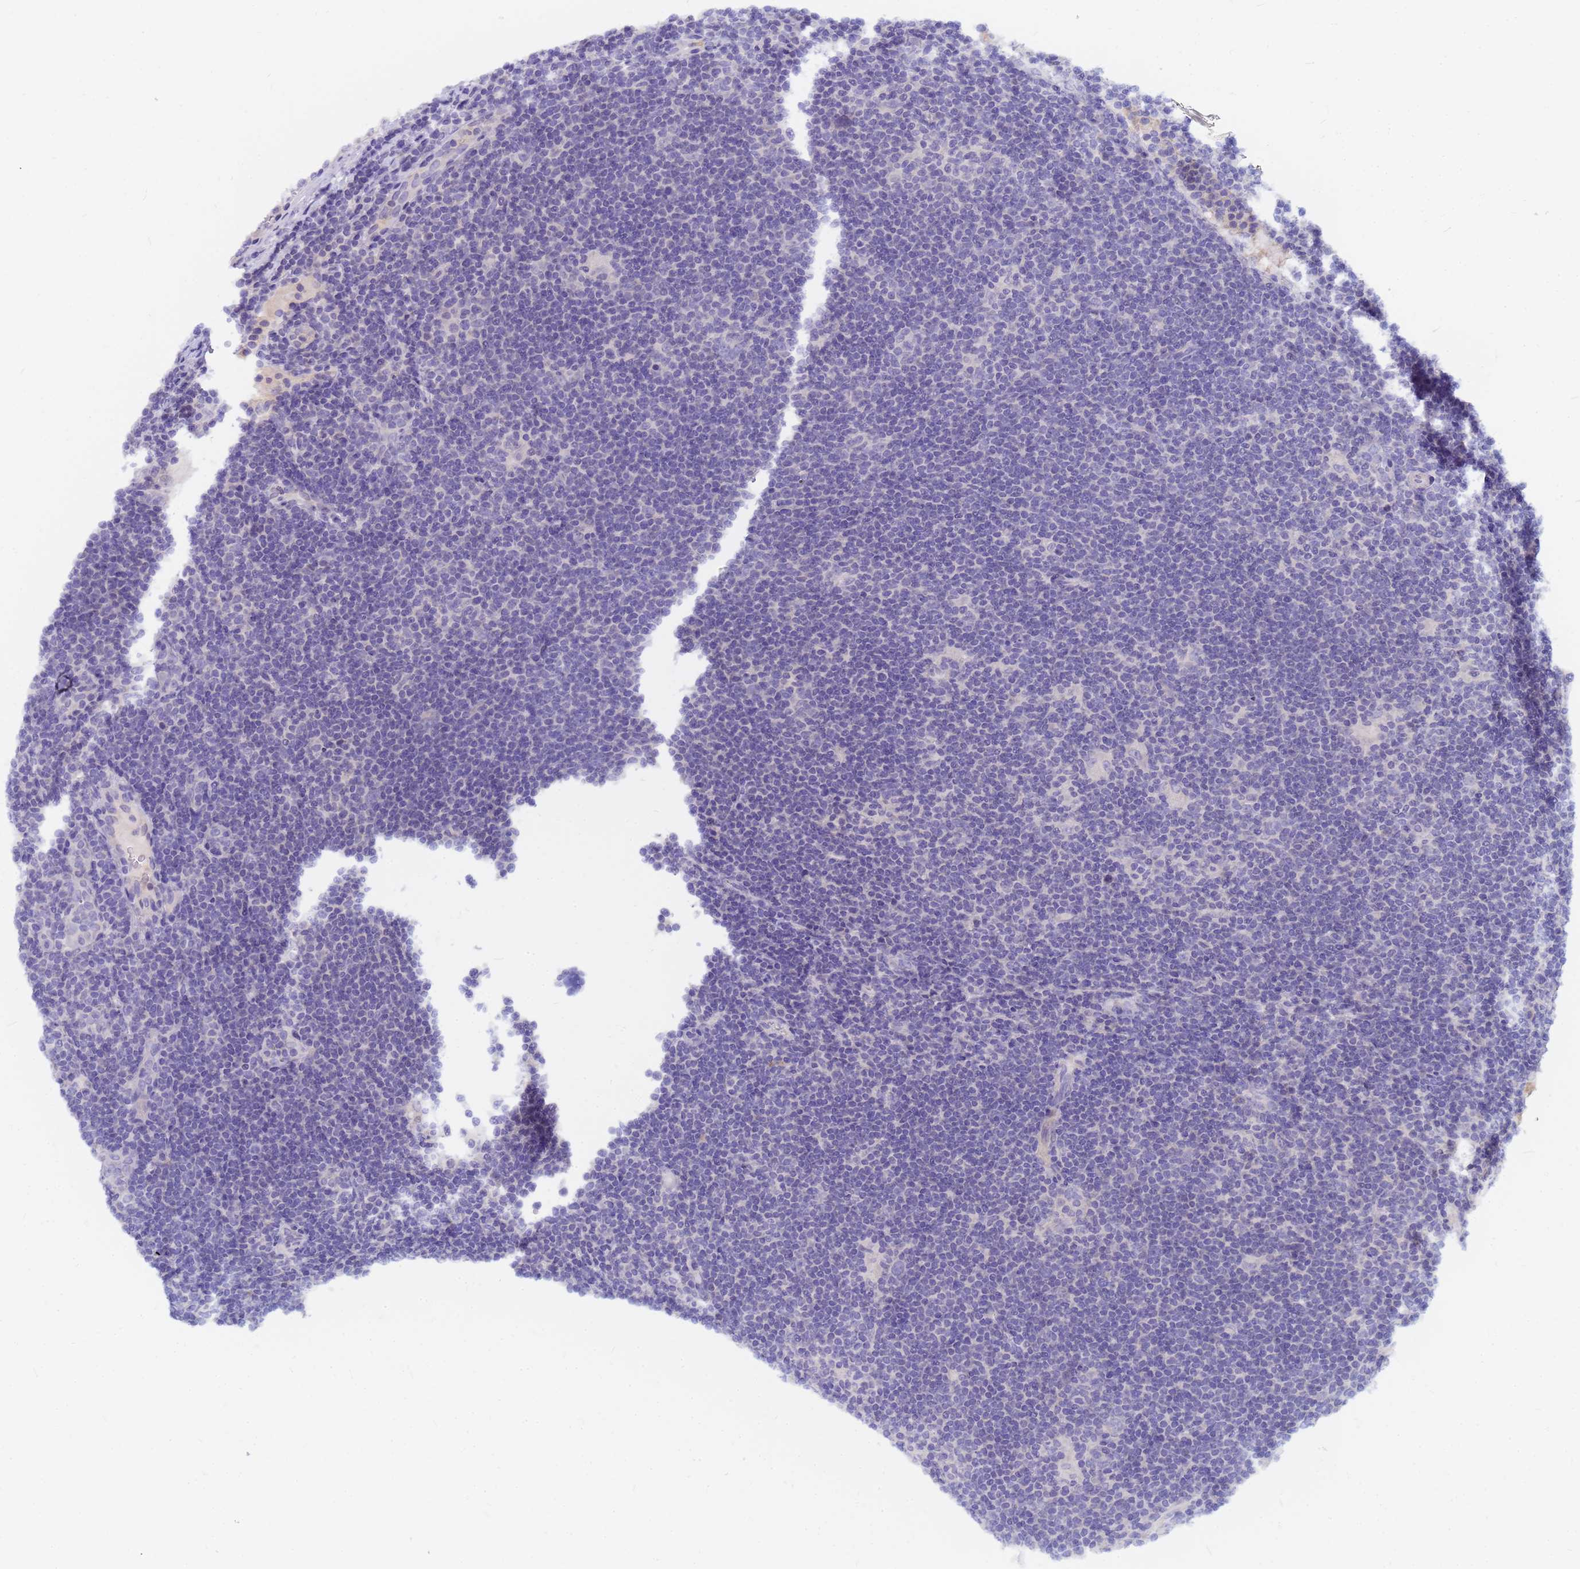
{"staining": {"intensity": "negative", "quantity": "none", "location": "none"}, "tissue": "lymphoma", "cell_type": "Tumor cells", "image_type": "cancer", "snomed": [{"axis": "morphology", "description": "Hodgkin's disease, NOS"}, {"axis": "topography", "description": "Lymph node"}], "caption": "Tumor cells show no significant protein positivity in lymphoma.", "gene": "DPRX", "patient": {"sex": "female", "age": 57}}